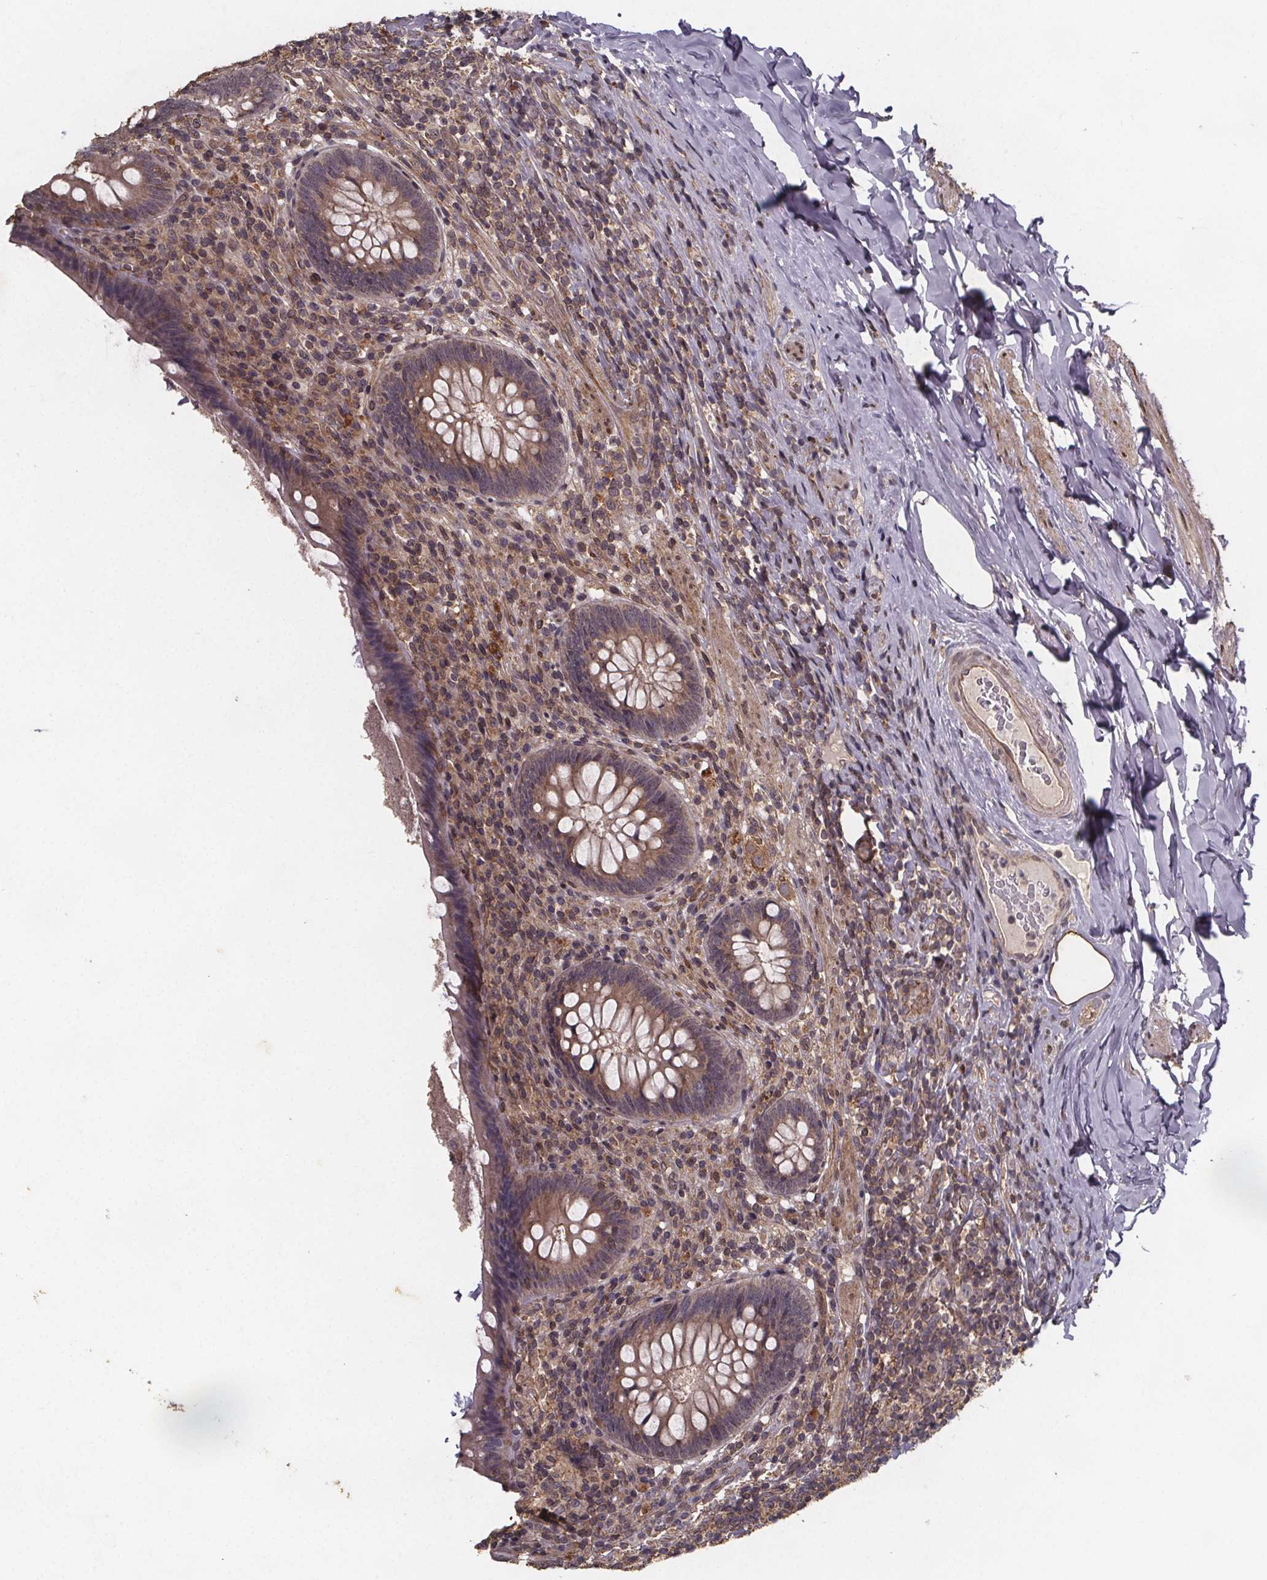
{"staining": {"intensity": "weak", "quantity": "25%-75%", "location": "cytoplasmic/membranous"}, "tissue": "appendix", "cell_type": "Glandular cells", "image_type": "normal", "snomed": [{"axis": "morphology", "description": "Normal tissue, NOS"}, {"axis": "topography", "description": "Appendix"}], "caption": "Appendix was stained to show a protein in brown. There is low levels of weak cytoplasmic/membranous staining in about 25%-75% of glandular cells. (IHC, brightfield microscopy, high magnification).", "gene": "PIERCE2", "patient": {"sex": "male", "age": 47}}